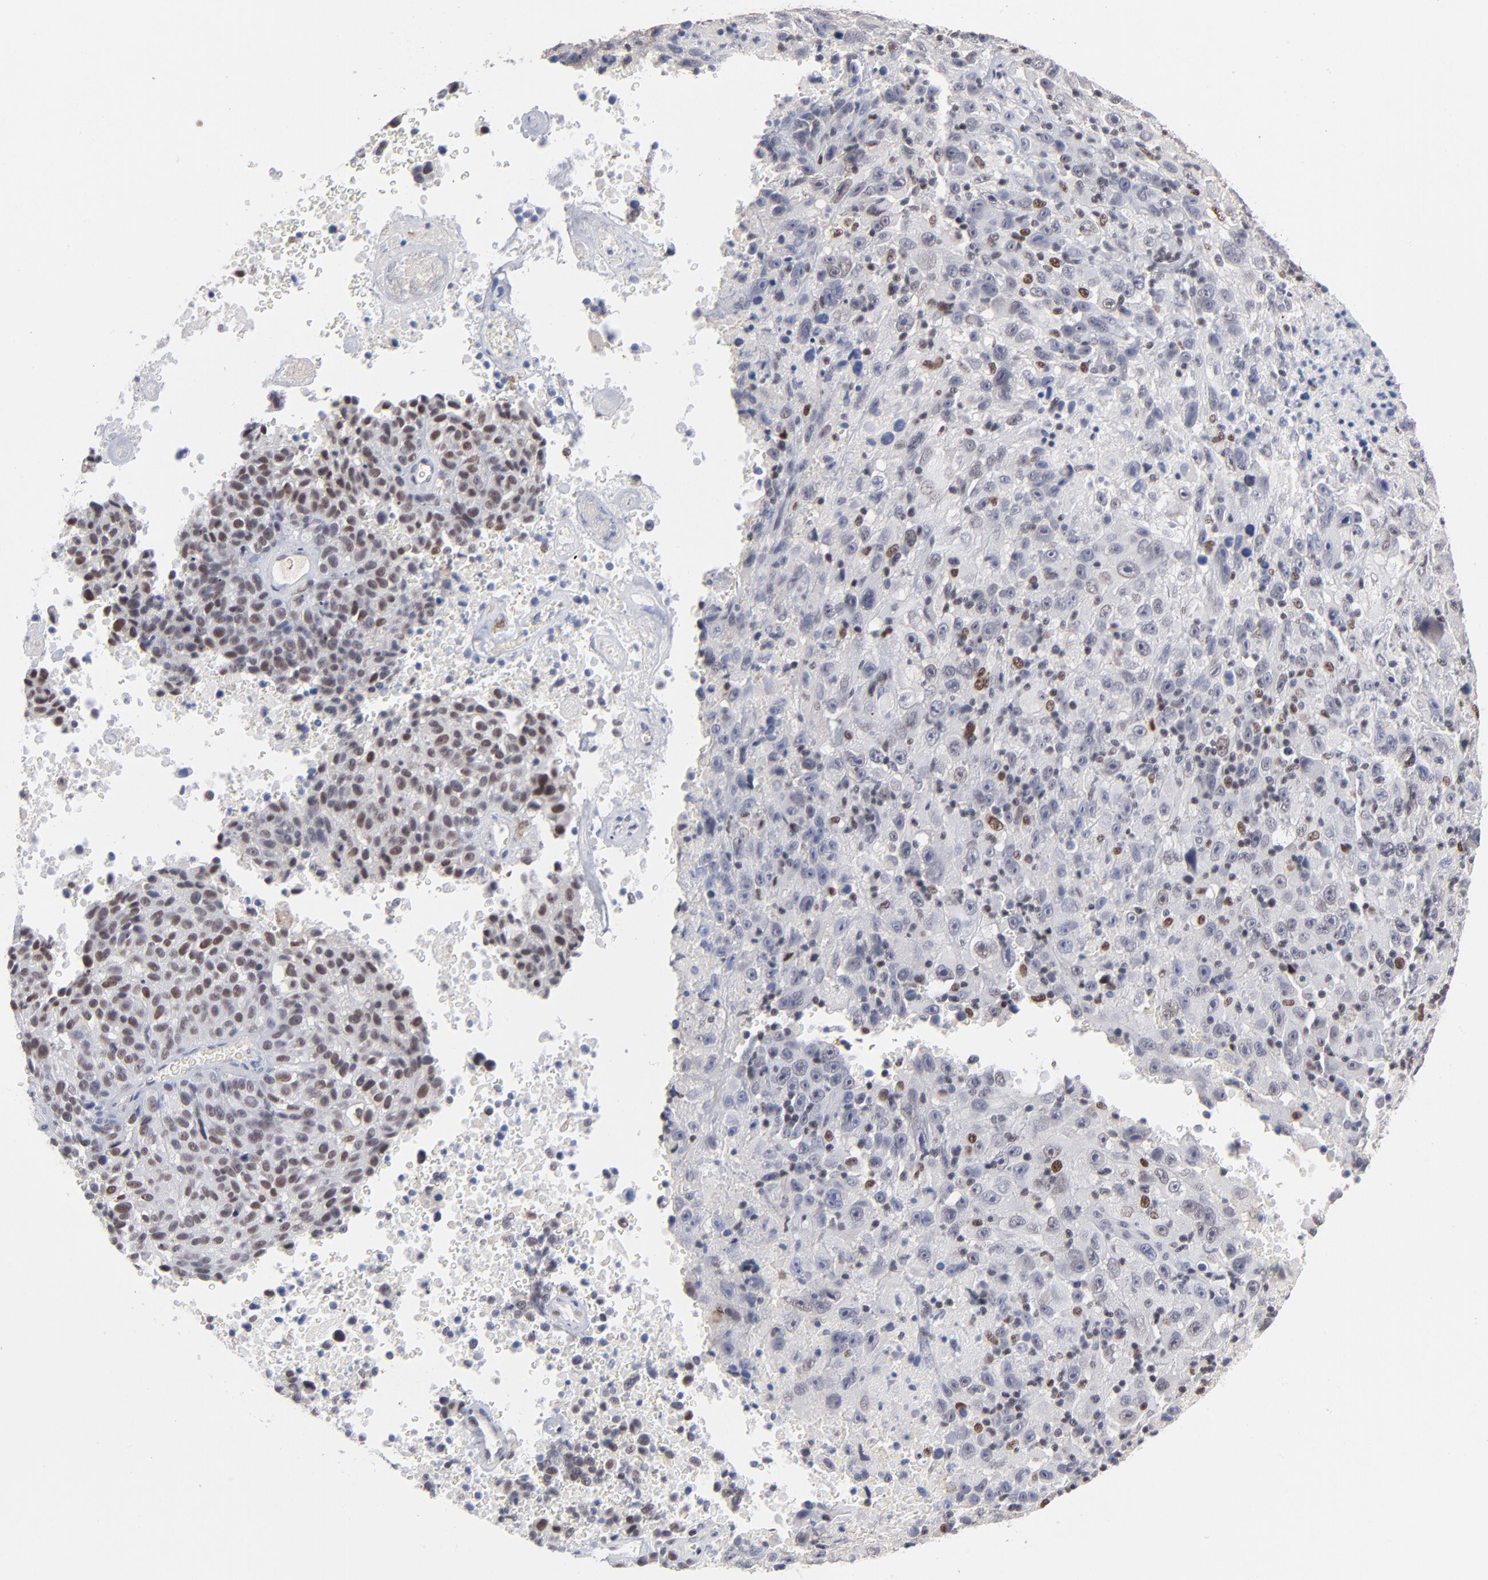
{"staining": {"intensity": "weak", "quantity": "25%-75%", "location": "nuclear"}, "tissue": "melanoma", "cell_type": "Tumor cells", "image_type": "cancer", "snomed": [{"axis": "morphology", "description": "Malignant melanoma, Metastatic site"}, {"axis": "topography", "description": "Cerebral cortex"}], "caption": "DAB (3,3'-diaminobenzidine) immunohistochemical staining of human melanoma exhibits weak nuclear protein positivity in approximately 25%-75% of tumor cells.", "gene": "MAX", "patient": {"sex": "female", "age": 52}}